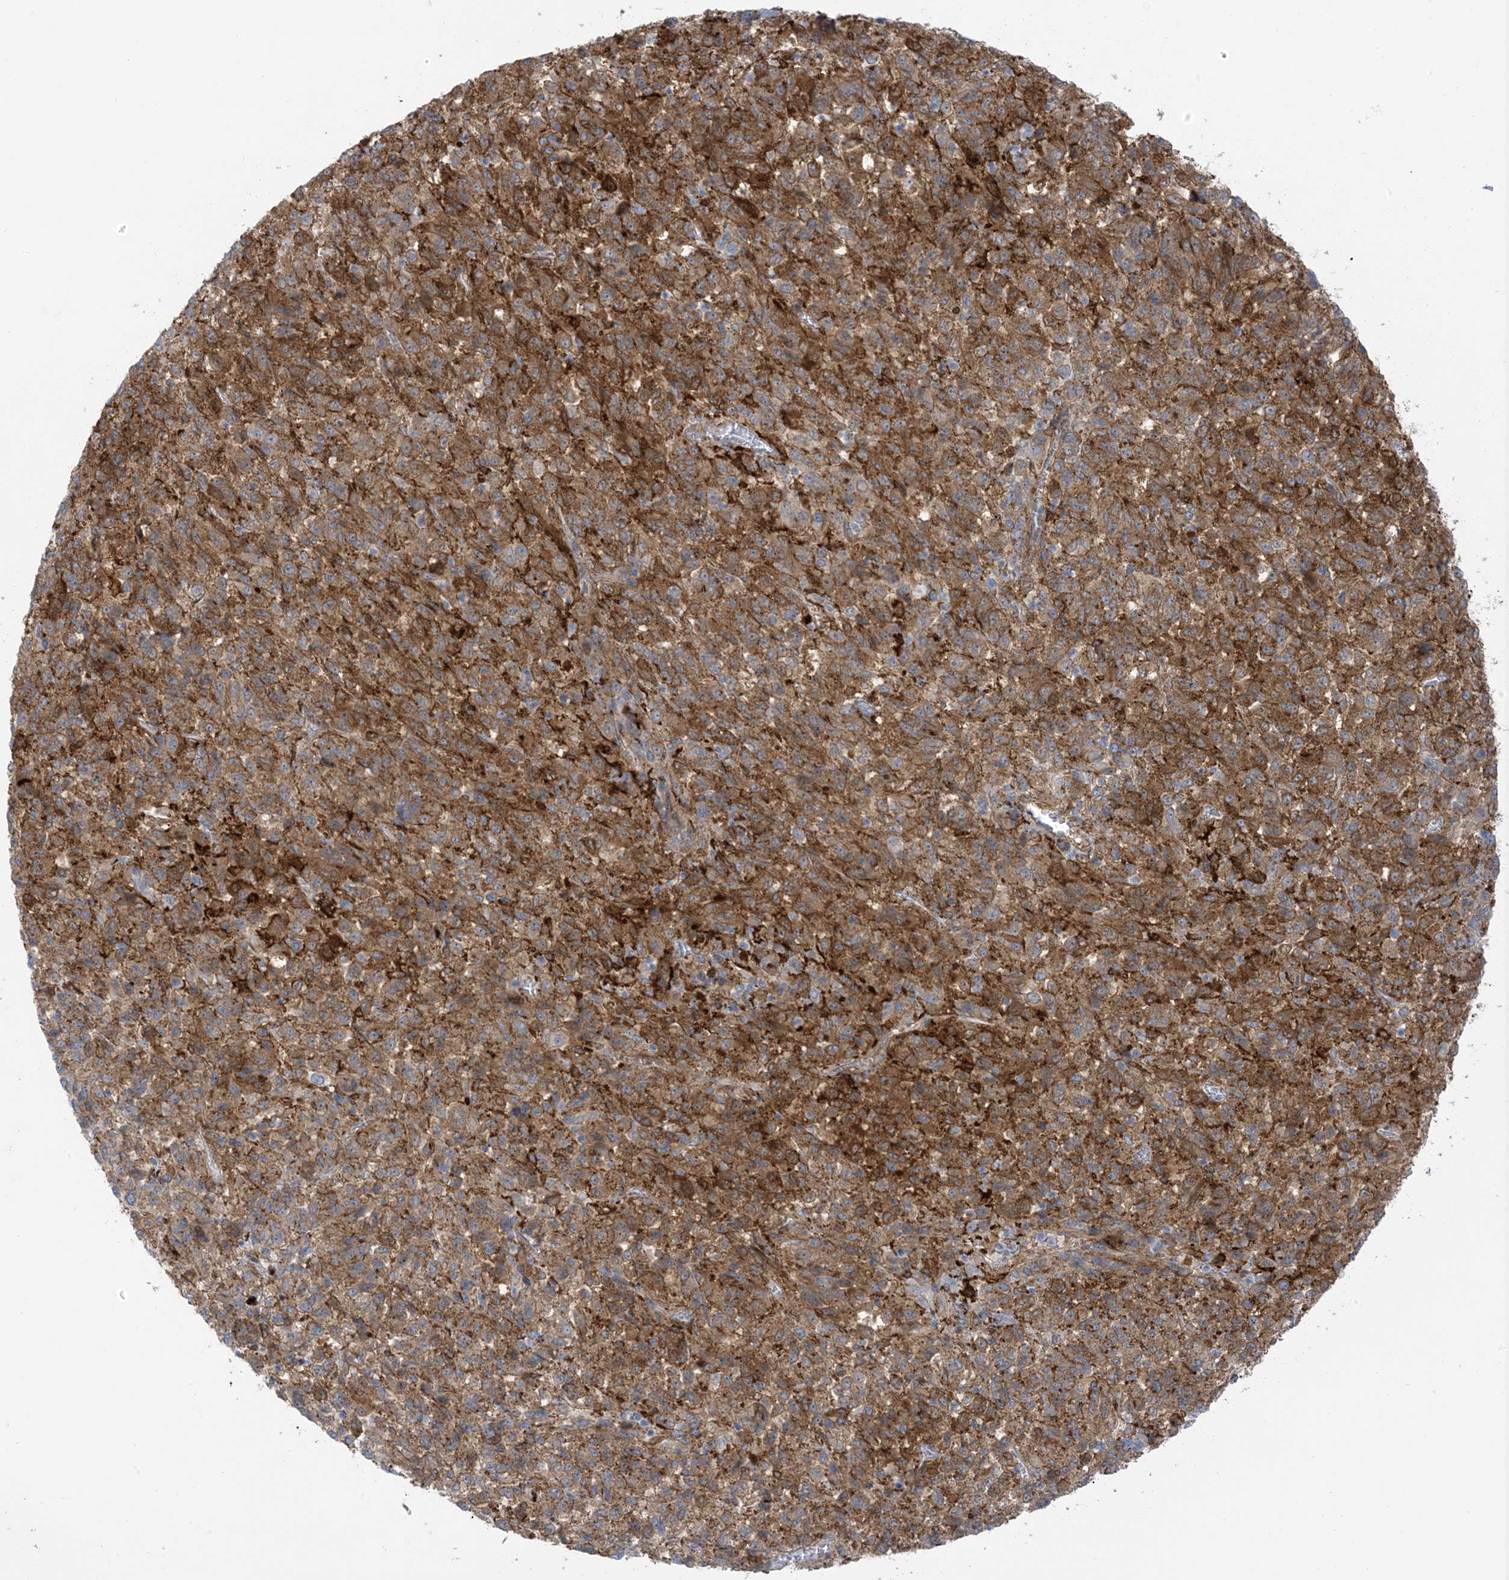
{"staining": {"intensity": "moderate", "quantity": ">75%", "location": "cytoplasmic/membranous"}, "tissue": "melanoma", "cell_type": "Tumor cells", "image_type": "cancer", "snomed": [{"axis": "morphology", "description": "Malignant melanoma, Metastatic site"}, {"axis": "topography", "description": "Lung"}], "caption": "Protein staining of melanoma tissue exhibits moderate cytoplasmic/membranous expression in approximately >75% of tumor cells. (brown staining indicates protein expression, while blue staining denotes nuclei).", "gene": "ICMT", "patient": {"sex": "male", "age": 64}}